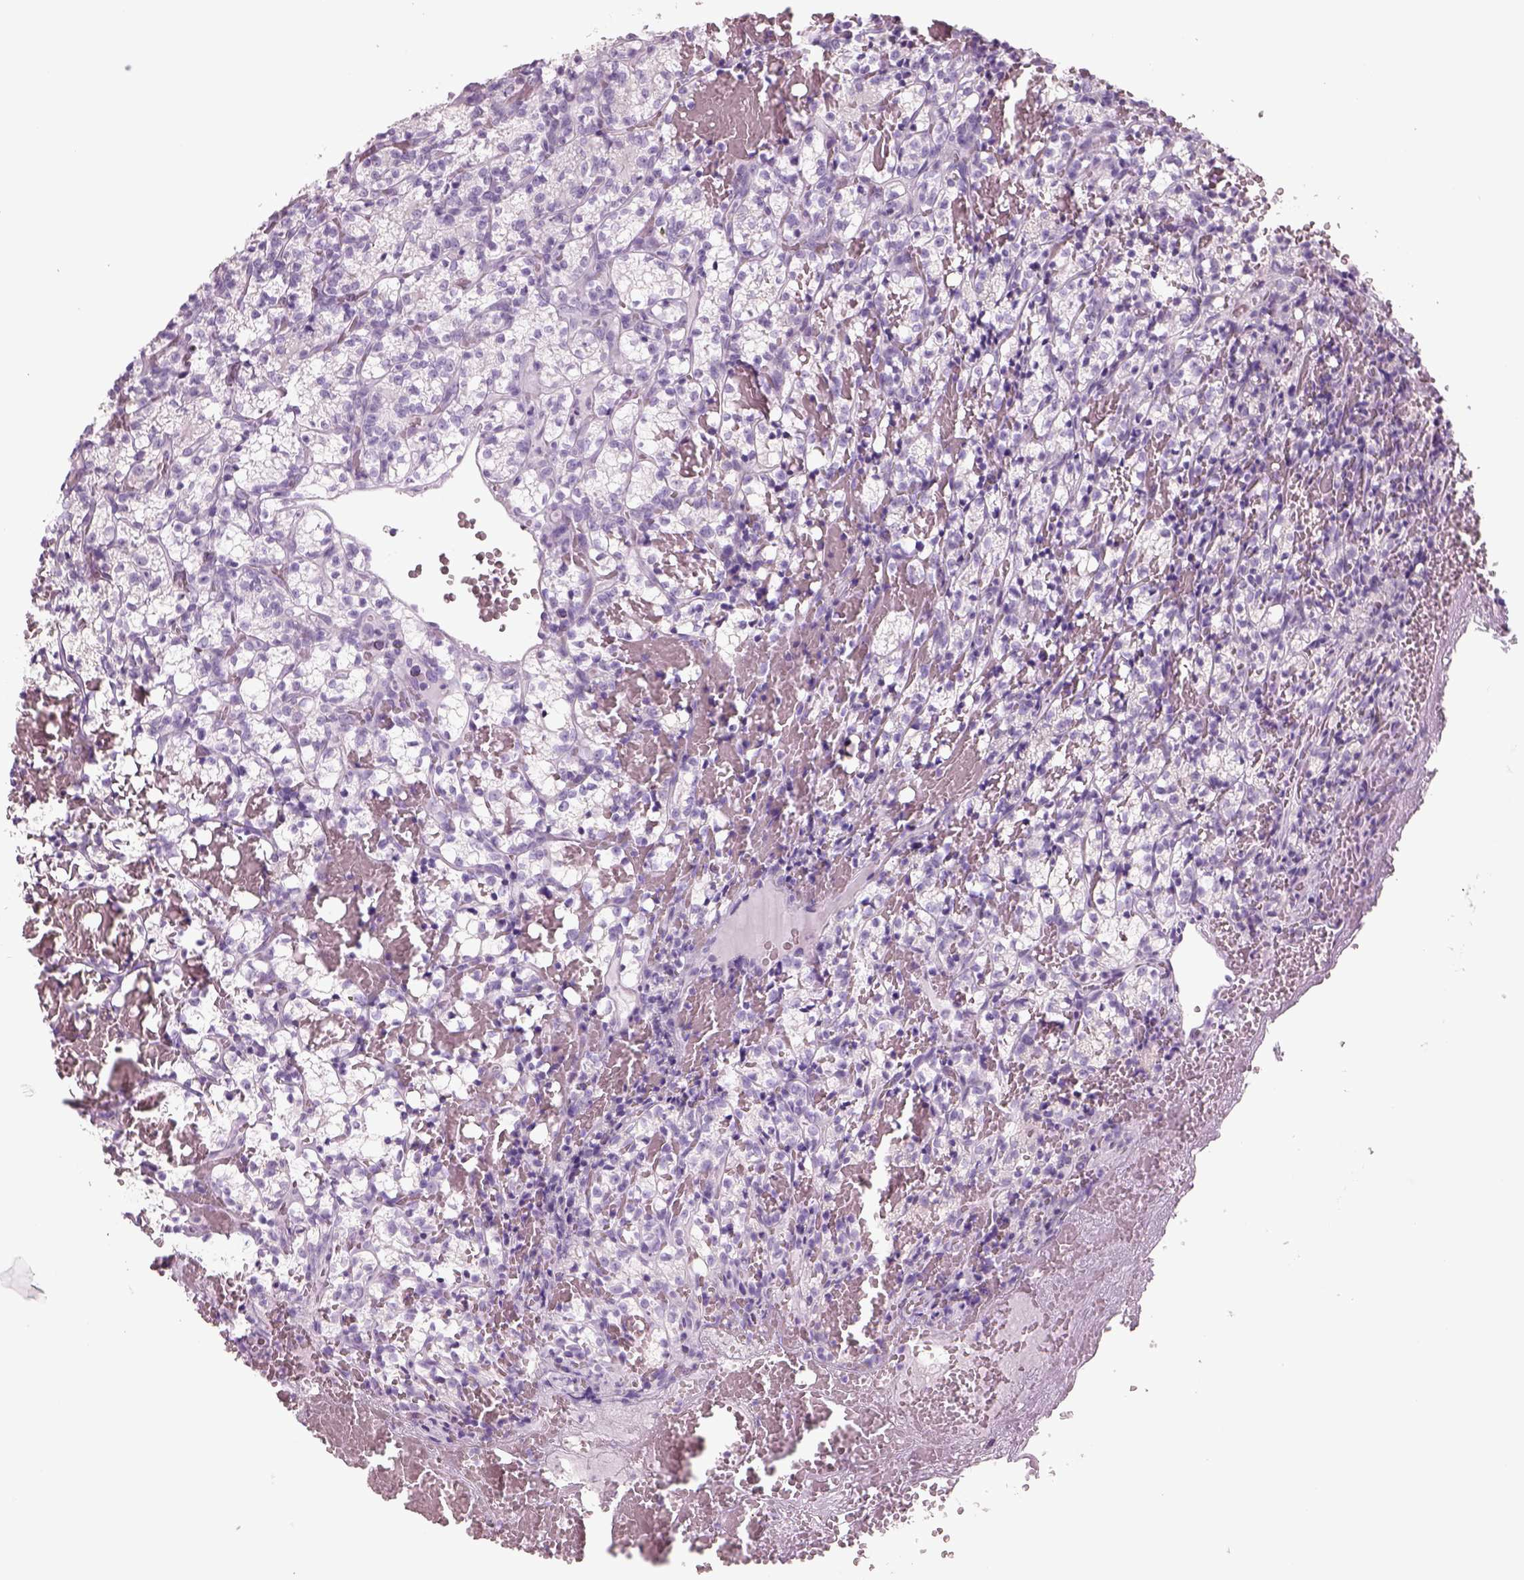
{"staining": {"intensity": "negative", "quantity": "none", "location": "none"}, "tissue": "renal cancer", "cell_type": "Tumor cells", "image_type": "cancer", "snomed": [{"axis": "morphology", "description": "Adenocarcinoma, NOS"}, {"axis": "topography", "description": "Kidney"}], "caption": "Immunohistochemical staining of adenocarcinoma (renal) displays no significant positivity in tumor cells. Nuclei are stained in blue.", "gene": "RHO", "patient": {"sex": "female", "age": 69}}